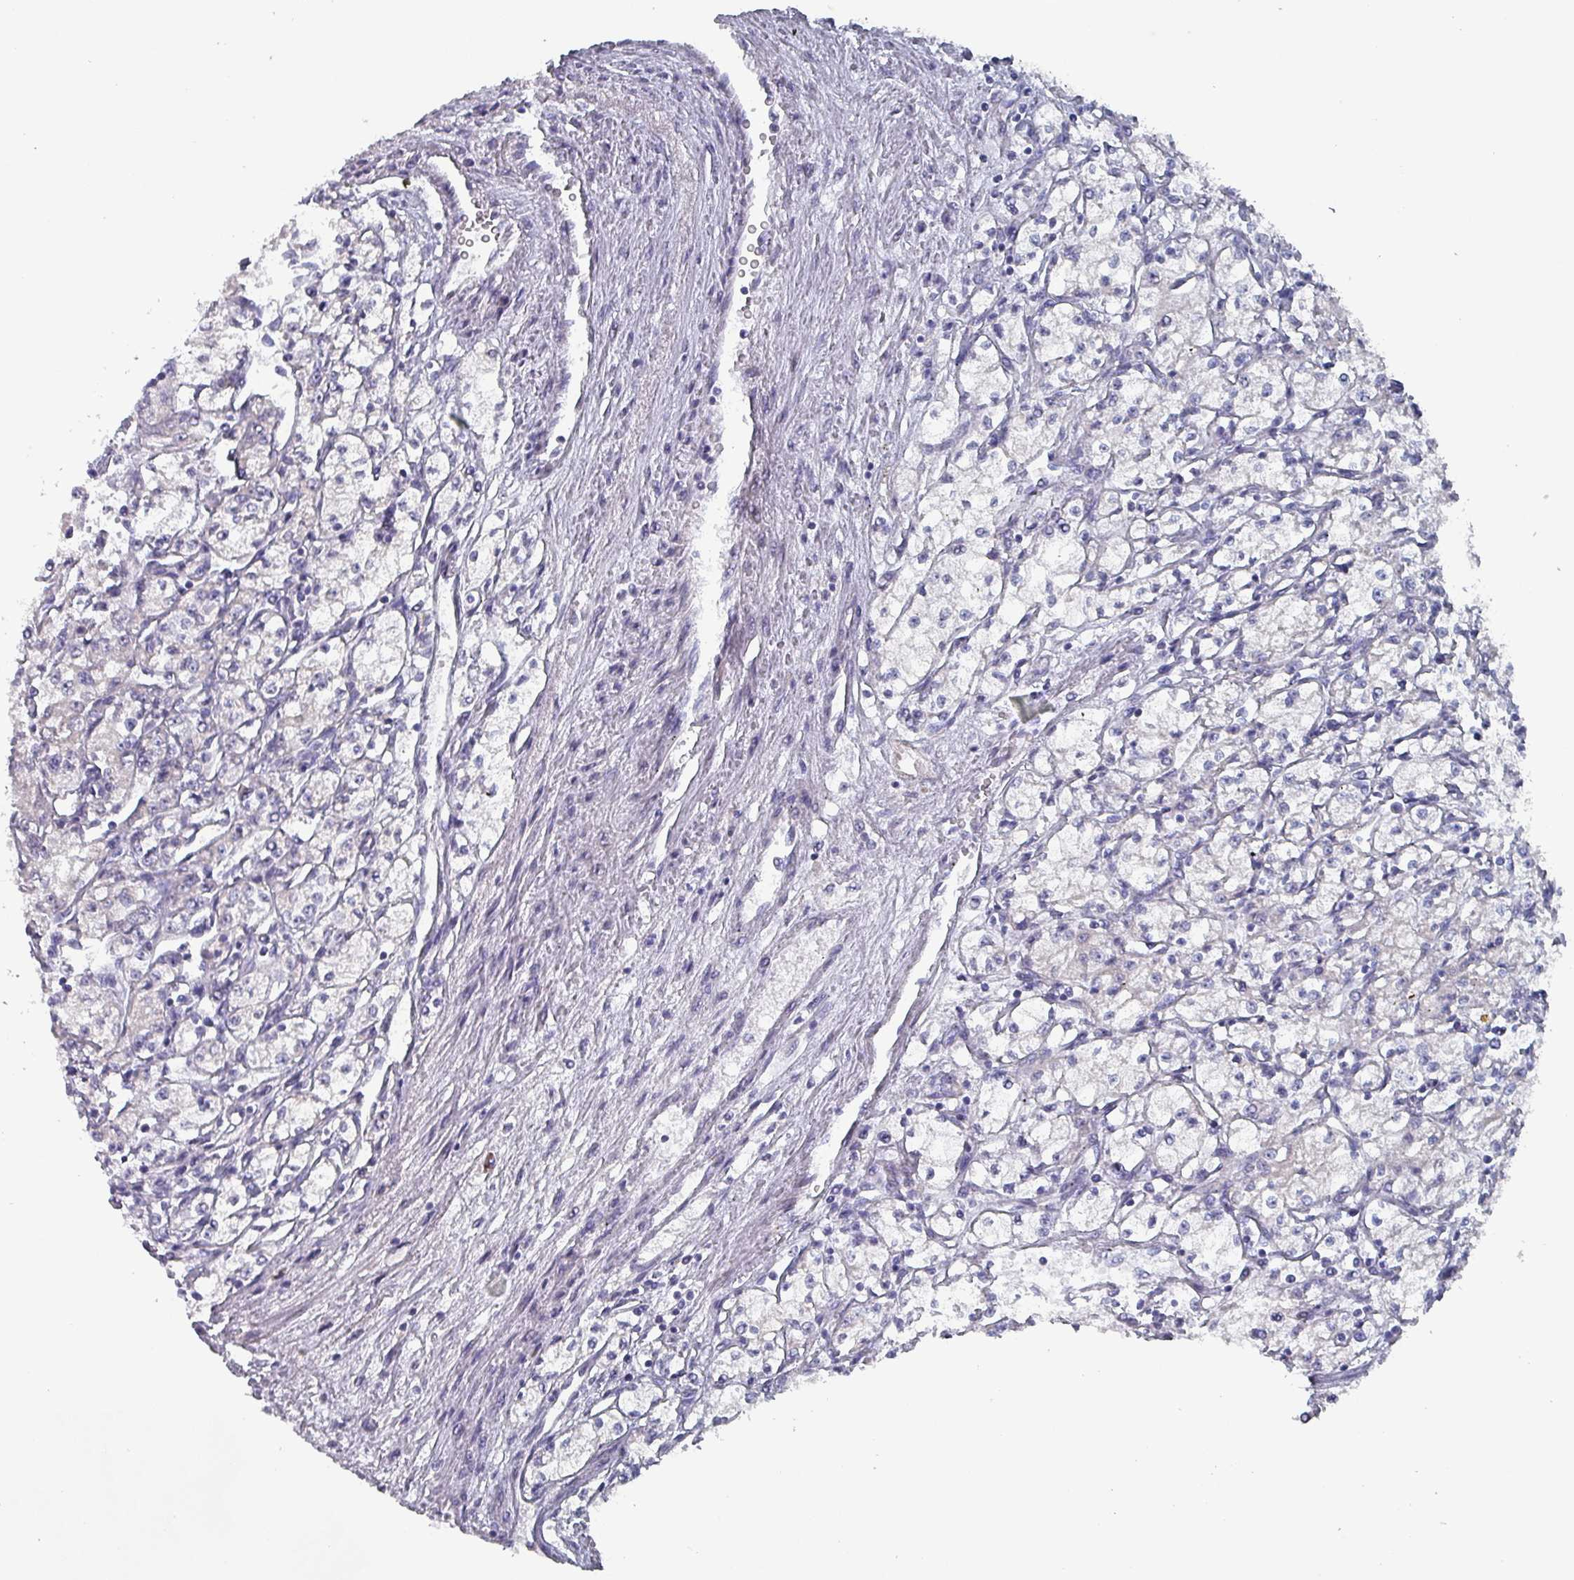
{"staining": {"intensity": "negative", "quantity": "none", "location": "none"}, "tissue": "renal cancer", "cell_type": "Tumor cells", "image_type": "cancer", "snomed": [{"axis": "morphology", "description": "Adenocarcinoma, NOS"}, {"axis": "topography", "description": "Kidney"}], "caption": "Adenocarcinoma (renal) was stained to show a protein in brown. There is no significant positivity in tumor cells.", "gene": "DRD5", "patient": {"sex": "male", "age": 59}}